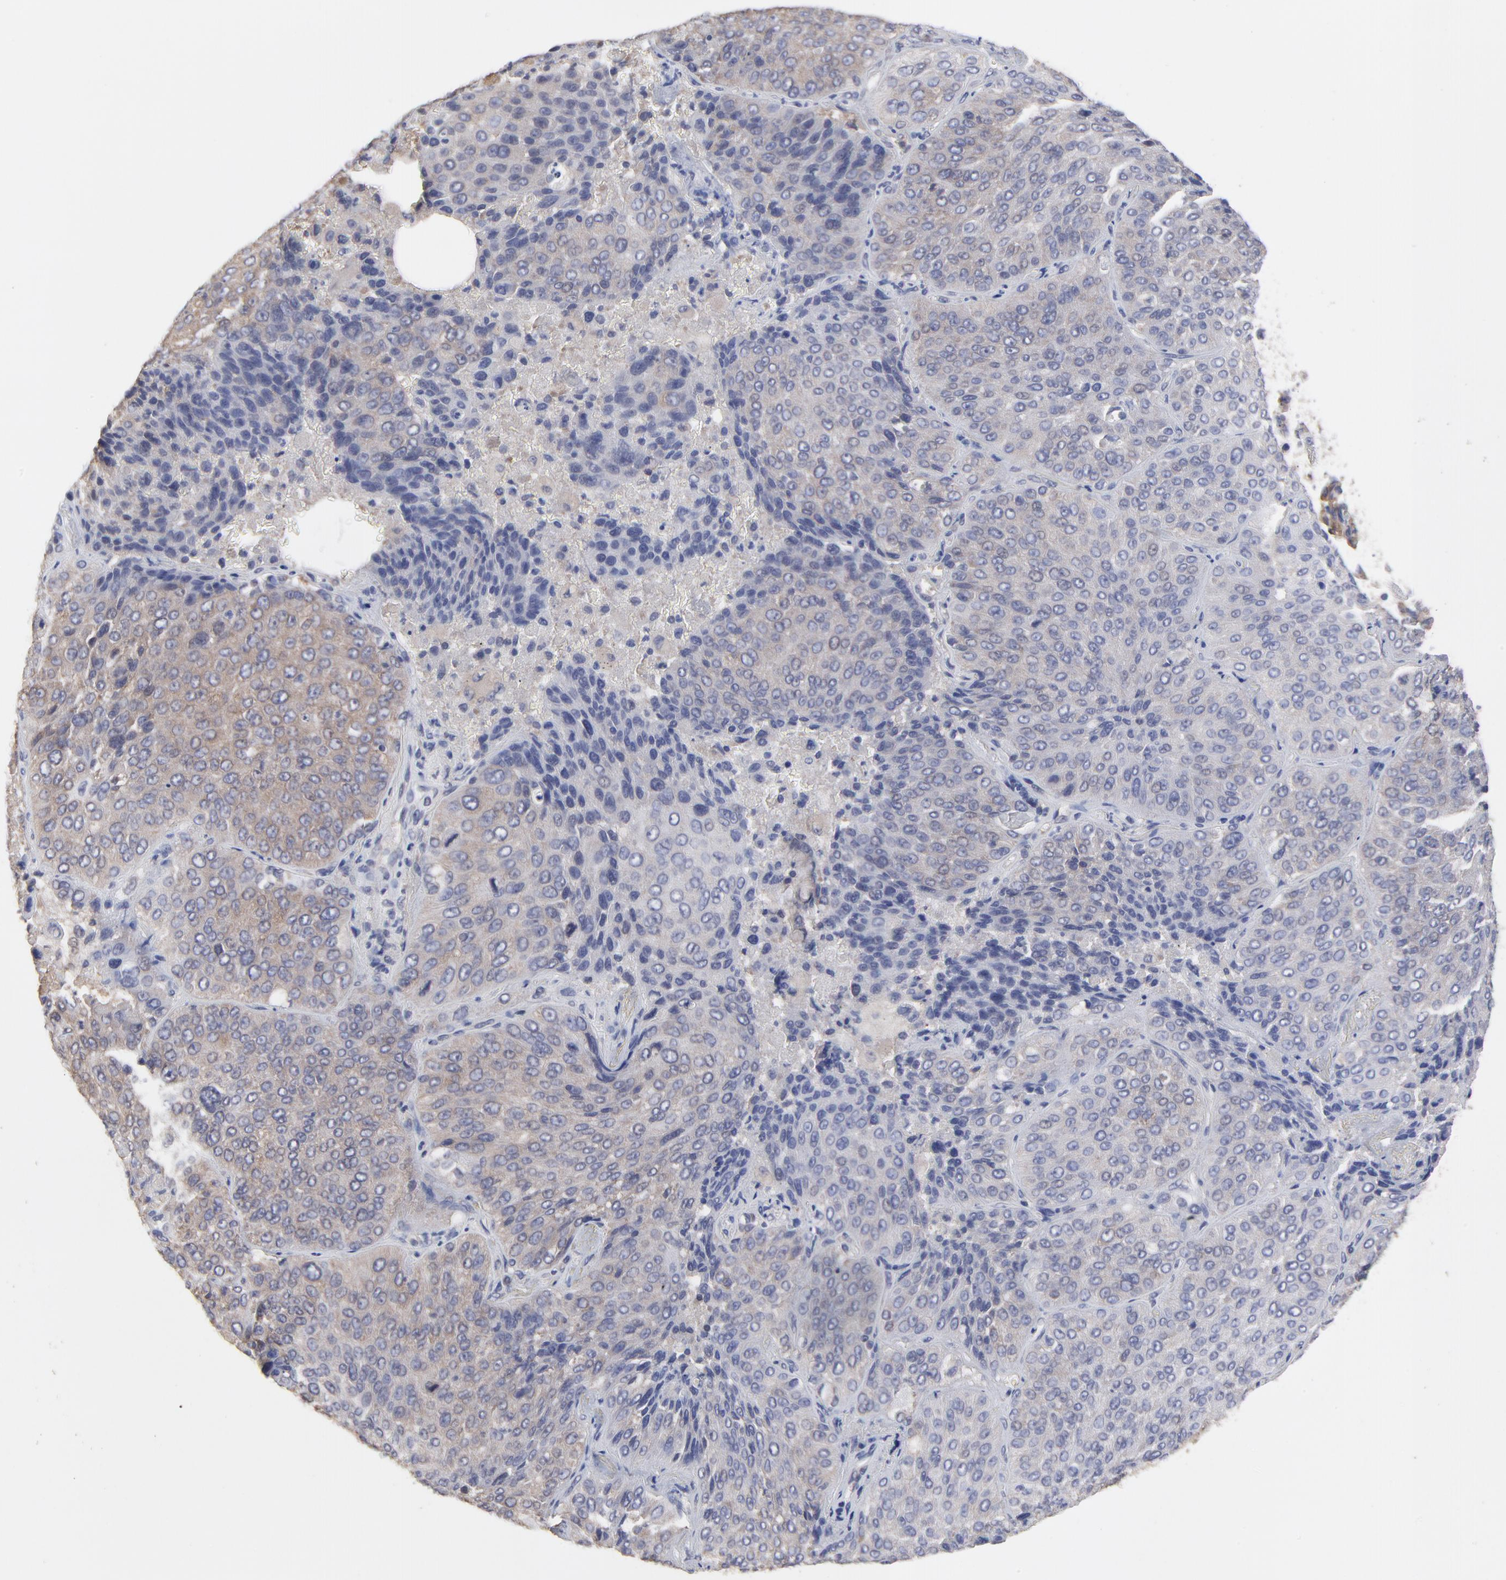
{"staining": {"intensity": "weak", "quantity": "25%-75%", "location": "cytoplasmic/membranous"}, "tissue": "lung cancer", "cell_type": "Tumor cells", "image_type": "cancer", "snomed": [{"axis": "morphology", "description": "Squamous cell carcinoma, NOS"}, {"axis": "topography", "description": "Lung"}], "caption": "Protein staining by IHC demonstrates weak cytoplasmic/membranous positivity in approximately 25%-75% of tumor cells in lung squamous cell carcinoma.", "gene": "CCT2", "patient": {"sex": "male", "age": 54}}